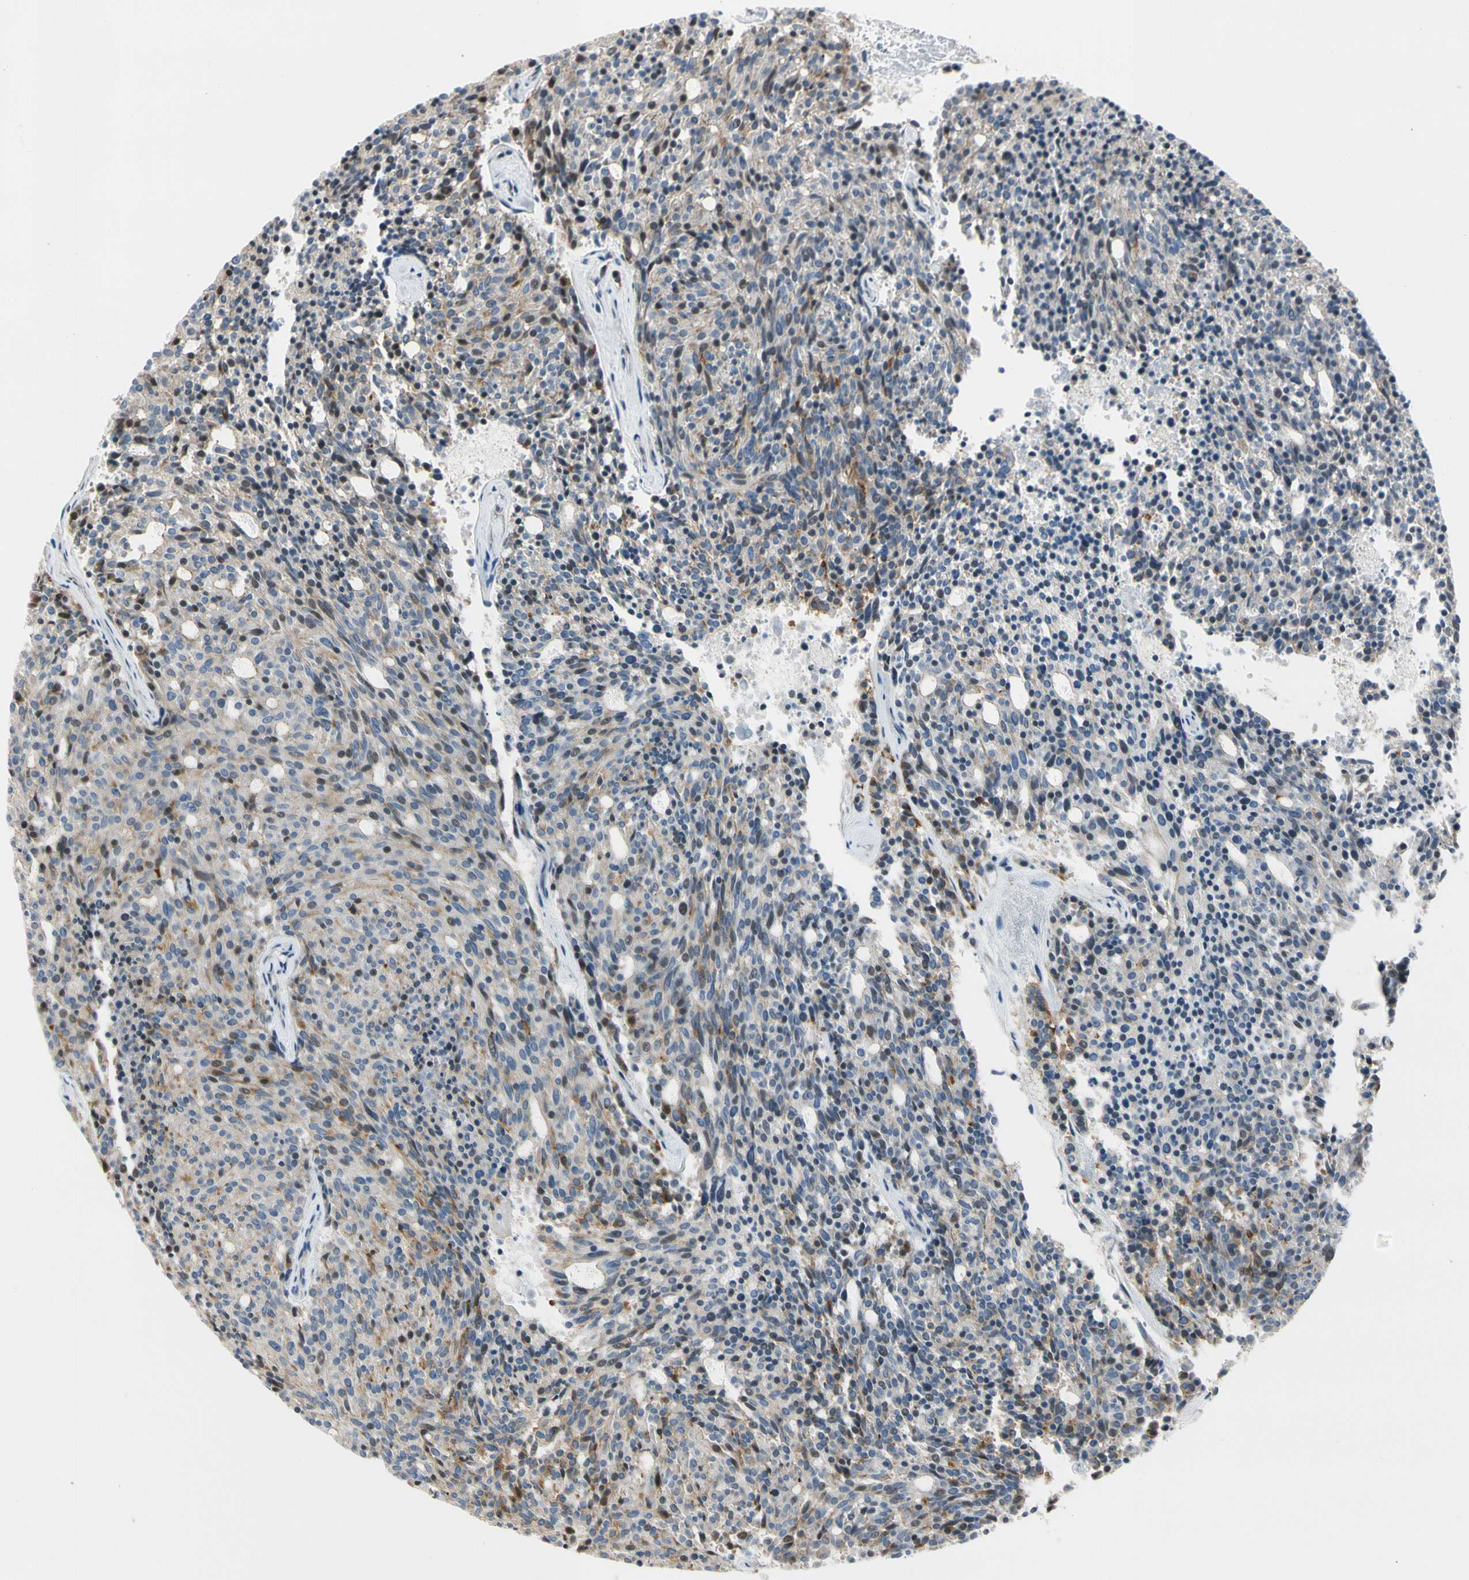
{"staining": {"intensity": "weak", "quantity": "25%-75%", "location": "cytoplasmic/membranous,nuclear"}, "tissue": "carcinoid", "cell_type": "Tumor cells", "image_type": "cancer", "snomed": [{"axis": "morphology", "description": "Carcinoid, malignant, NOS"}, {"axis": "topography", "description": "Pancreas"}], "caption": "IHC histopathology image of human malignant carcinoid stained for a protein (brown), which reveals low levels of weak cytoplasmic/membranous and nuclear expression in approximately 25%-75% of tumor cells.", "gene": "NPDC1", "patient": {"sex": "female", "age": 54}}